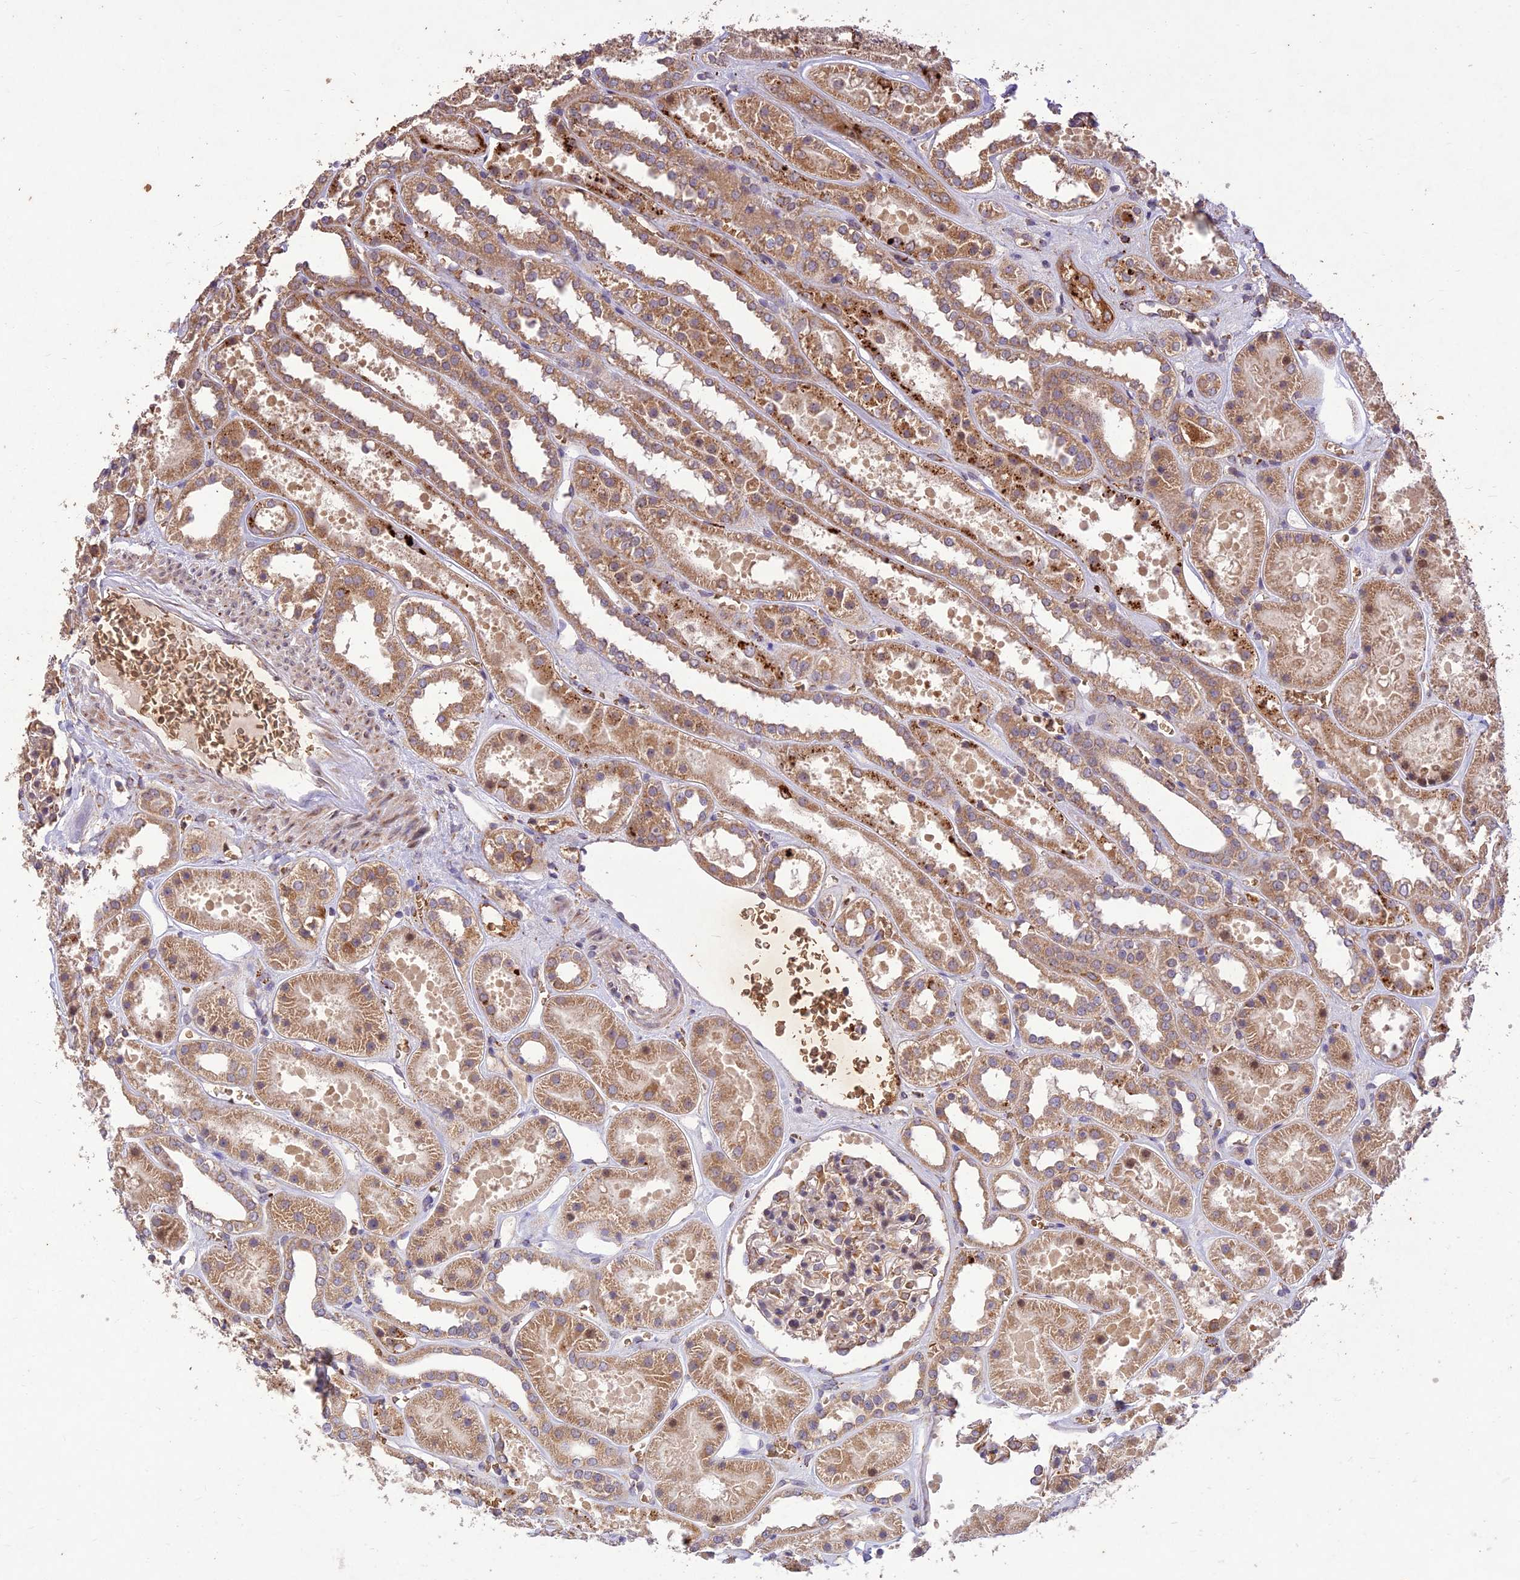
{"staining": {"intensity": "weak", "quantity": "25%-75%", "location": "cytoplasmic/membranous"}, "tissue": "kidney", "cell_type": "Cells in glomeruli", "image_type": "normal", "snomed": [{"axis": "morphology", "description": "Normal tissue, NOS"}, {"axis": "topography", "description": "Kidney"}], "caption": "The micrograph exhibits immunohistochemical staining of normal kidney. There is weak cytoplasmic/membranous positivity is appreciated in about 25%-75% of cells in glomeruli.", "gene": "PPP1R11", "patient": {"sex": "female", "age": 41}}